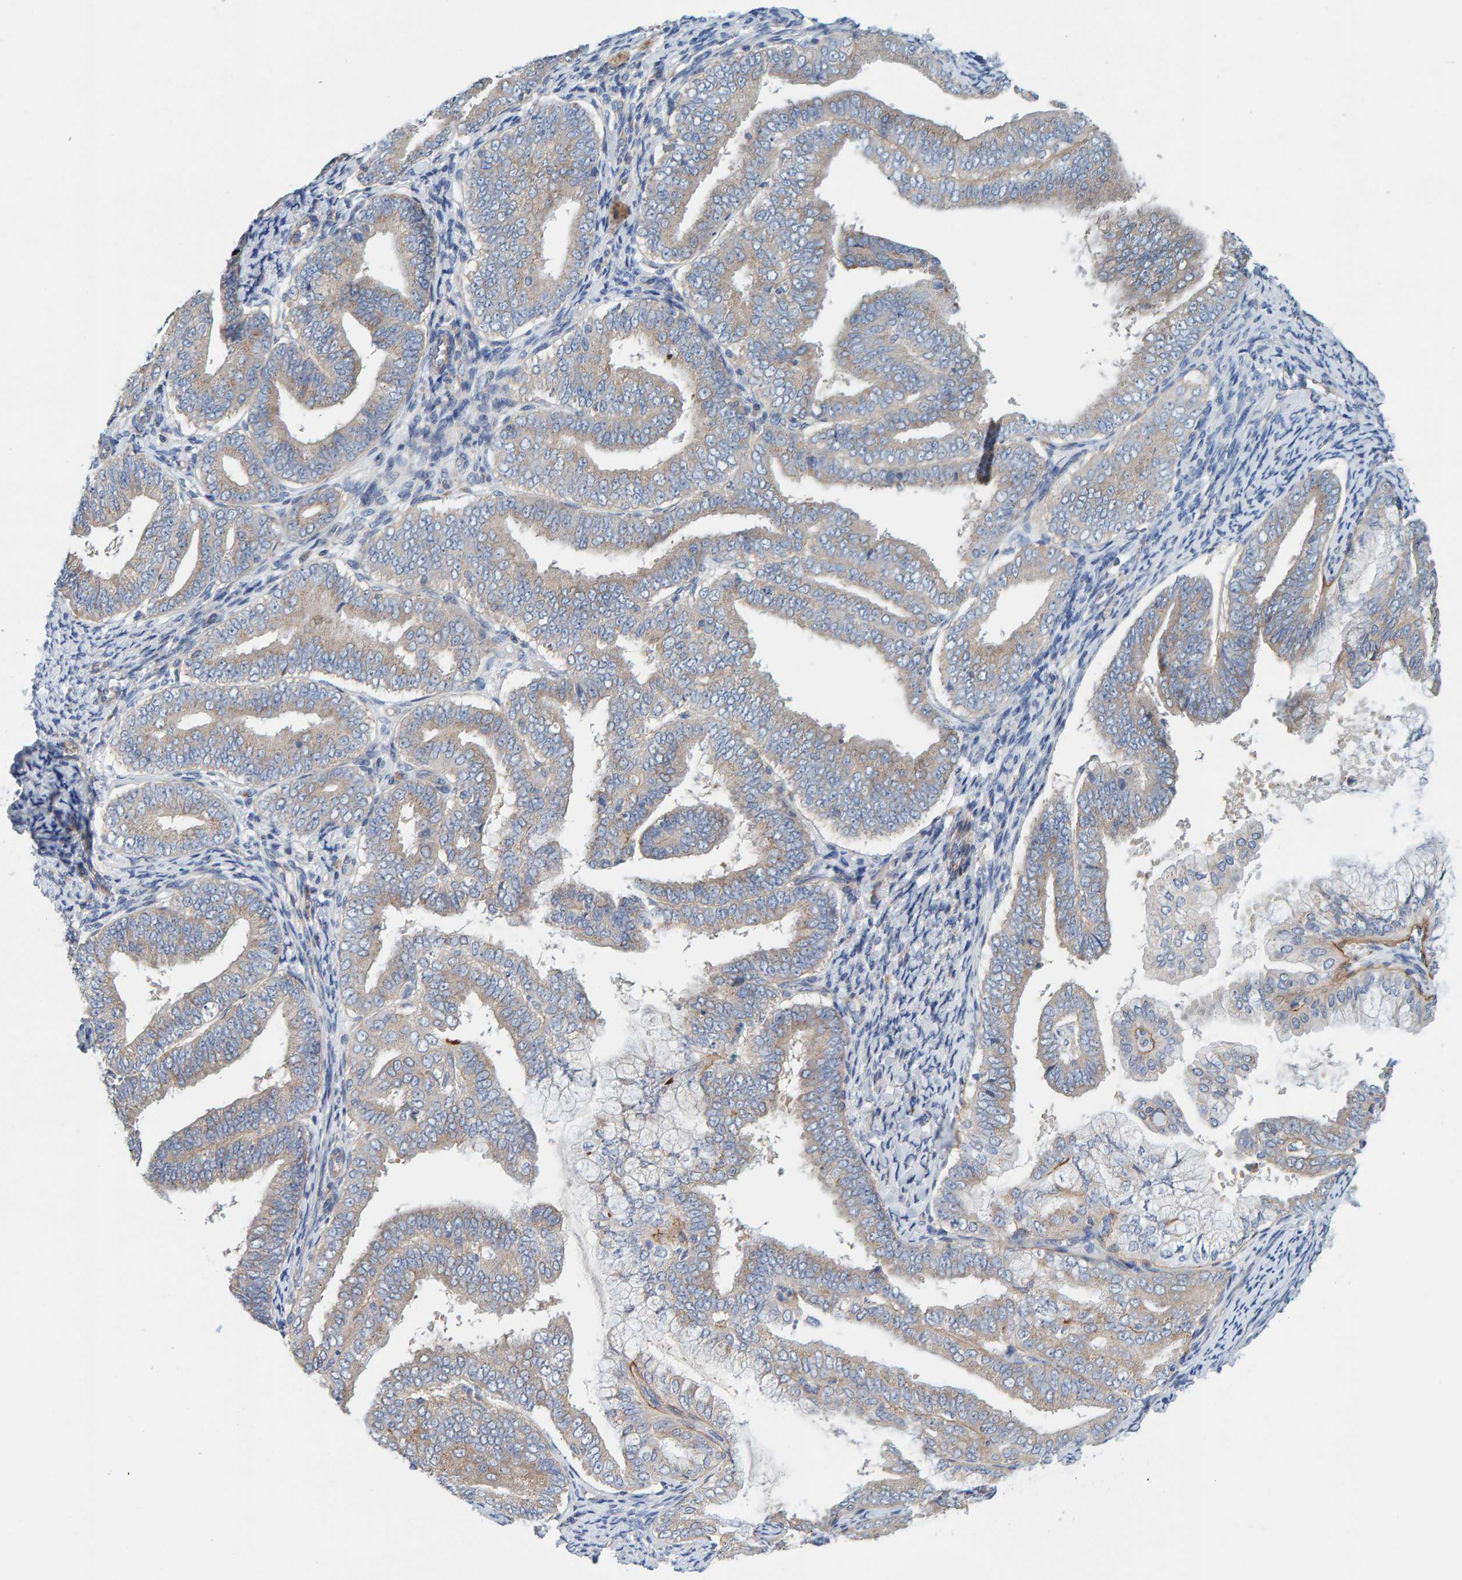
{"staining": {"intensity": "weak", "quantity": "25%-75%", "location": "cytoplasmic/membranous"}, "tissue": "endometrial cancer", "cell_type": "Tumor cells", "image_type": "cancer", "snomed": [{"axis": "morphology", "description": "Adenocarcinoma, NOS"}, {"axis": "topography", "description": "Endometrium"}], "caption": "An image of endometrial adenocarcinoma stained for a protein exhibits weak cytoplasmic/membranous brown staining in tumor cells.", "gene": "CCM2", "patient": {"sex": "female", "age": 63}}